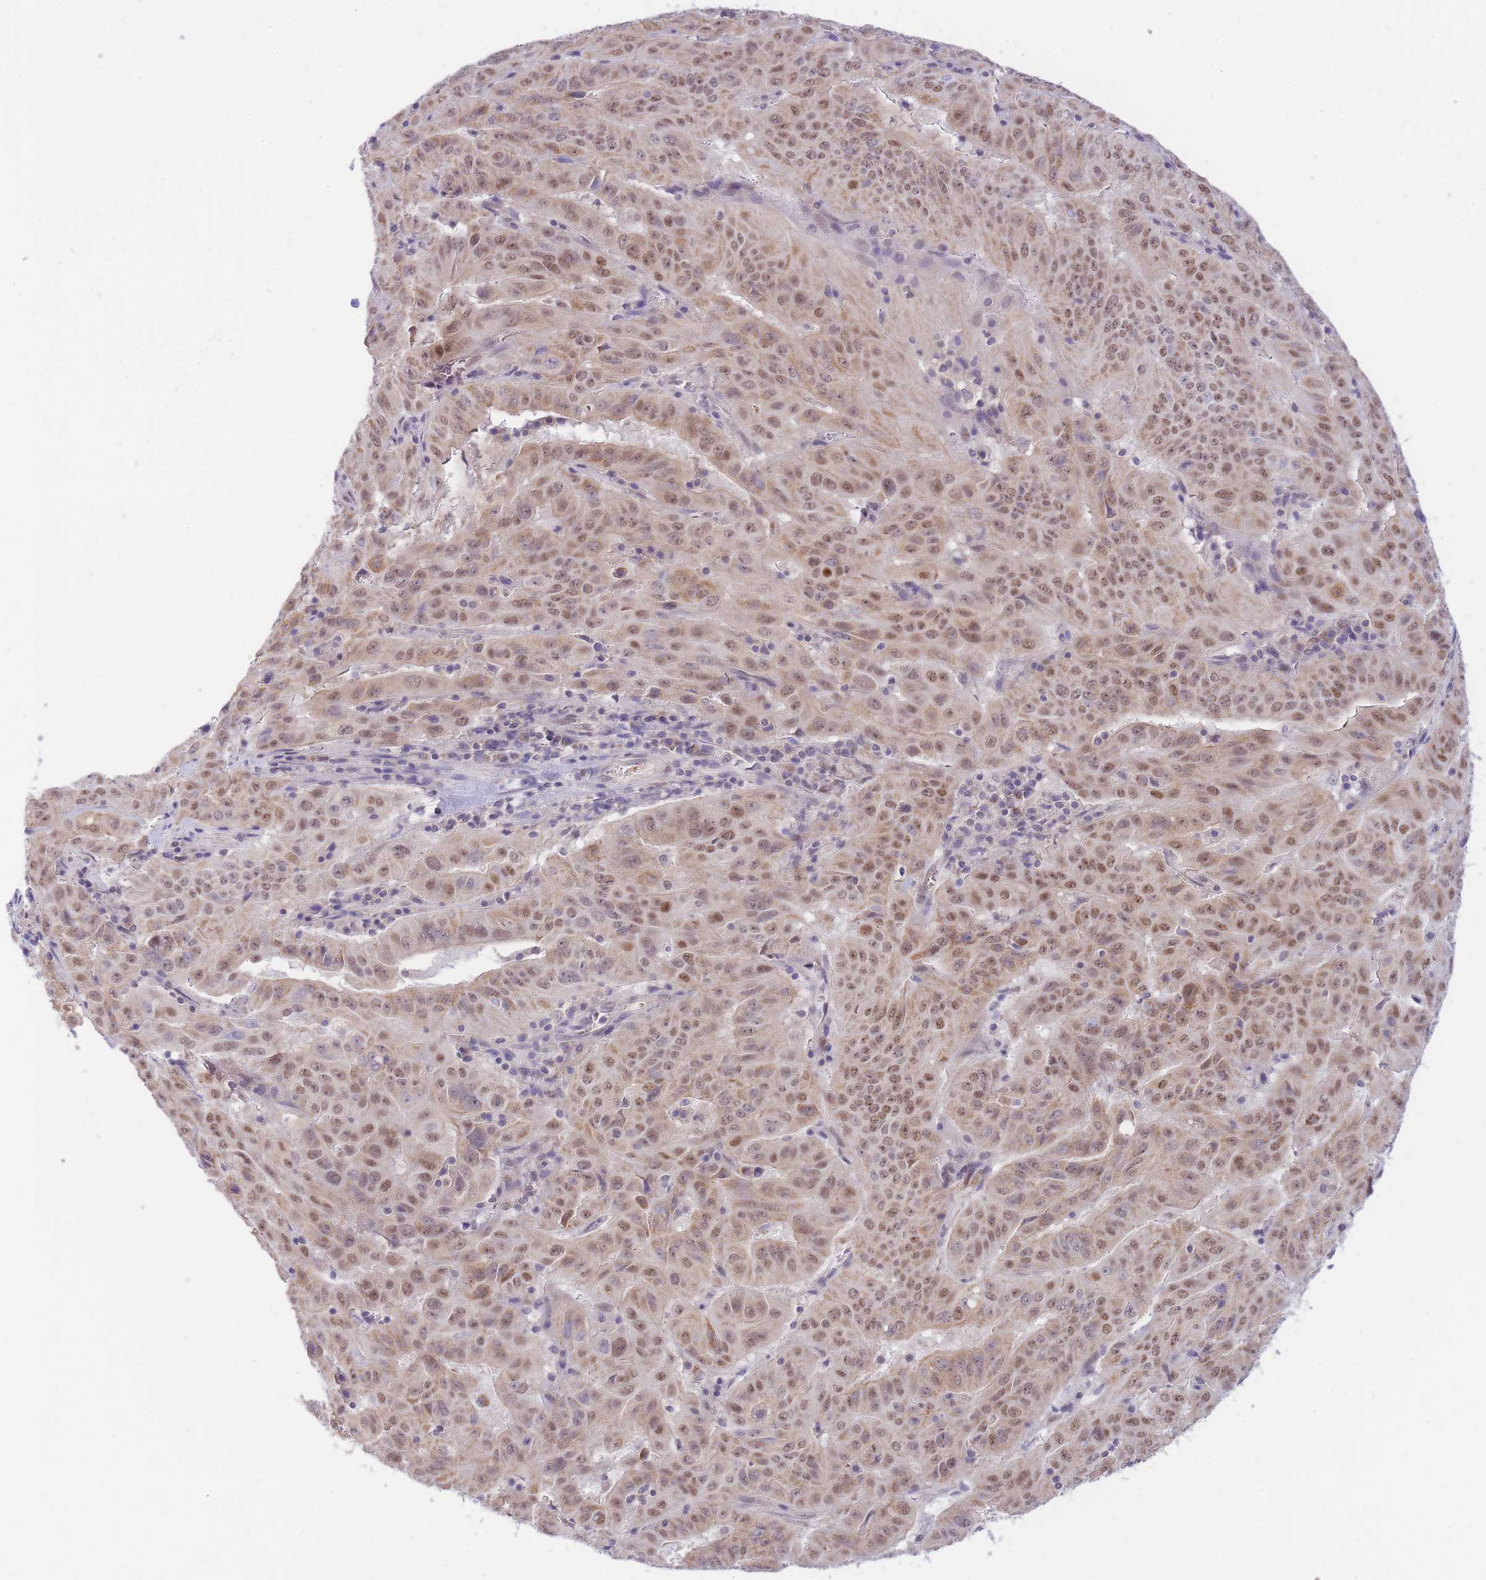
{"staining": {"intensity": "moderate", "quantity": ">75%", "location": "cytoplasmic/membranous,nuclear"}, "tissue": "pancreatic cancer", "cell_type": "Tumor cells", "image_type": "cancer", "snomed": [{"axis": "morphology", "description": "Adenocarcinoma, NOS"}, {"axis": "topography", "description": "Pancreas"}], "caption": "A brown stain highlights moderate cytoplasmic/membranous and nuclear expression of a protein in adenocarcinoma (pancreatic) tumor cells.", "gene": "MINDY2", "patient": {"sex": "male", "age": 63}}